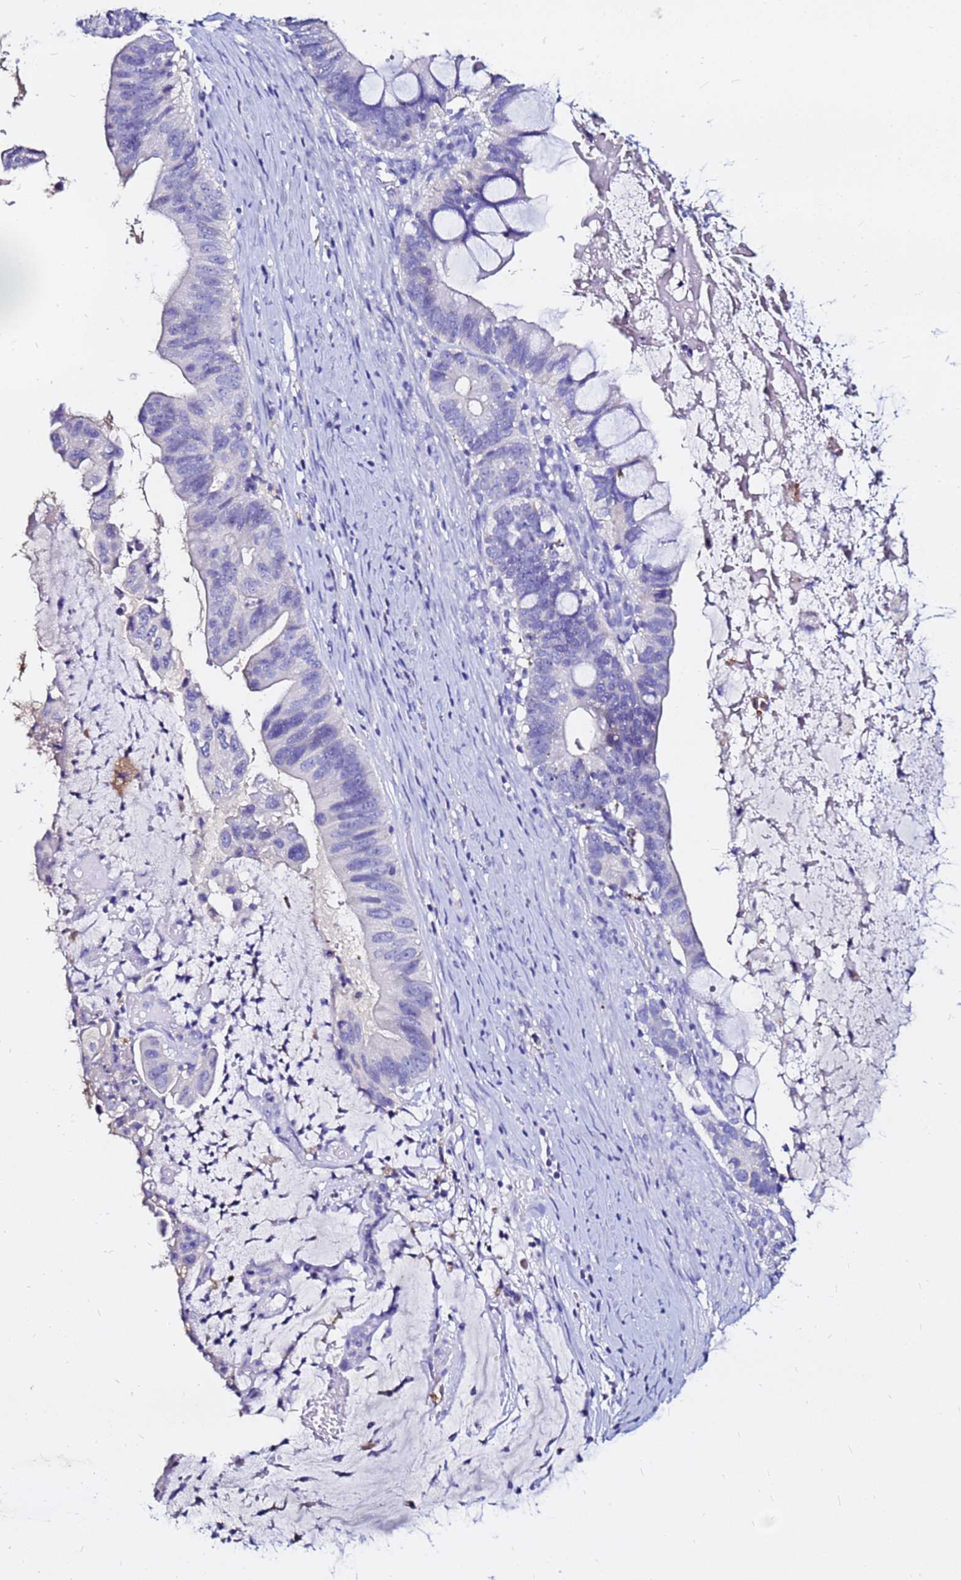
{"staining": {"intensity": "negative", "quantity": "none", "location": "none"}, "tissue": "ovarian cancer", "cell_type": "Tumor cells", "image_type": "cancer", "snomed": [{"axis": "morphology", "description": "Cystadenocarcinoma, mucinous, NOS"}, {"axis": "topography", "description": "Ovary"}], "caption": "Tumor cells are negative for protein expression in human mucinous cystadenocarcinoma (ovarian). Brightfield microscopy of immunohistochemistry stained with DAB (3,3'-diaminobenzidine) (brown) and hematoxylin (blue), captured at high magnification.", "gene": "FAM183A", "patient": {"sex": "female", "age": 61}}